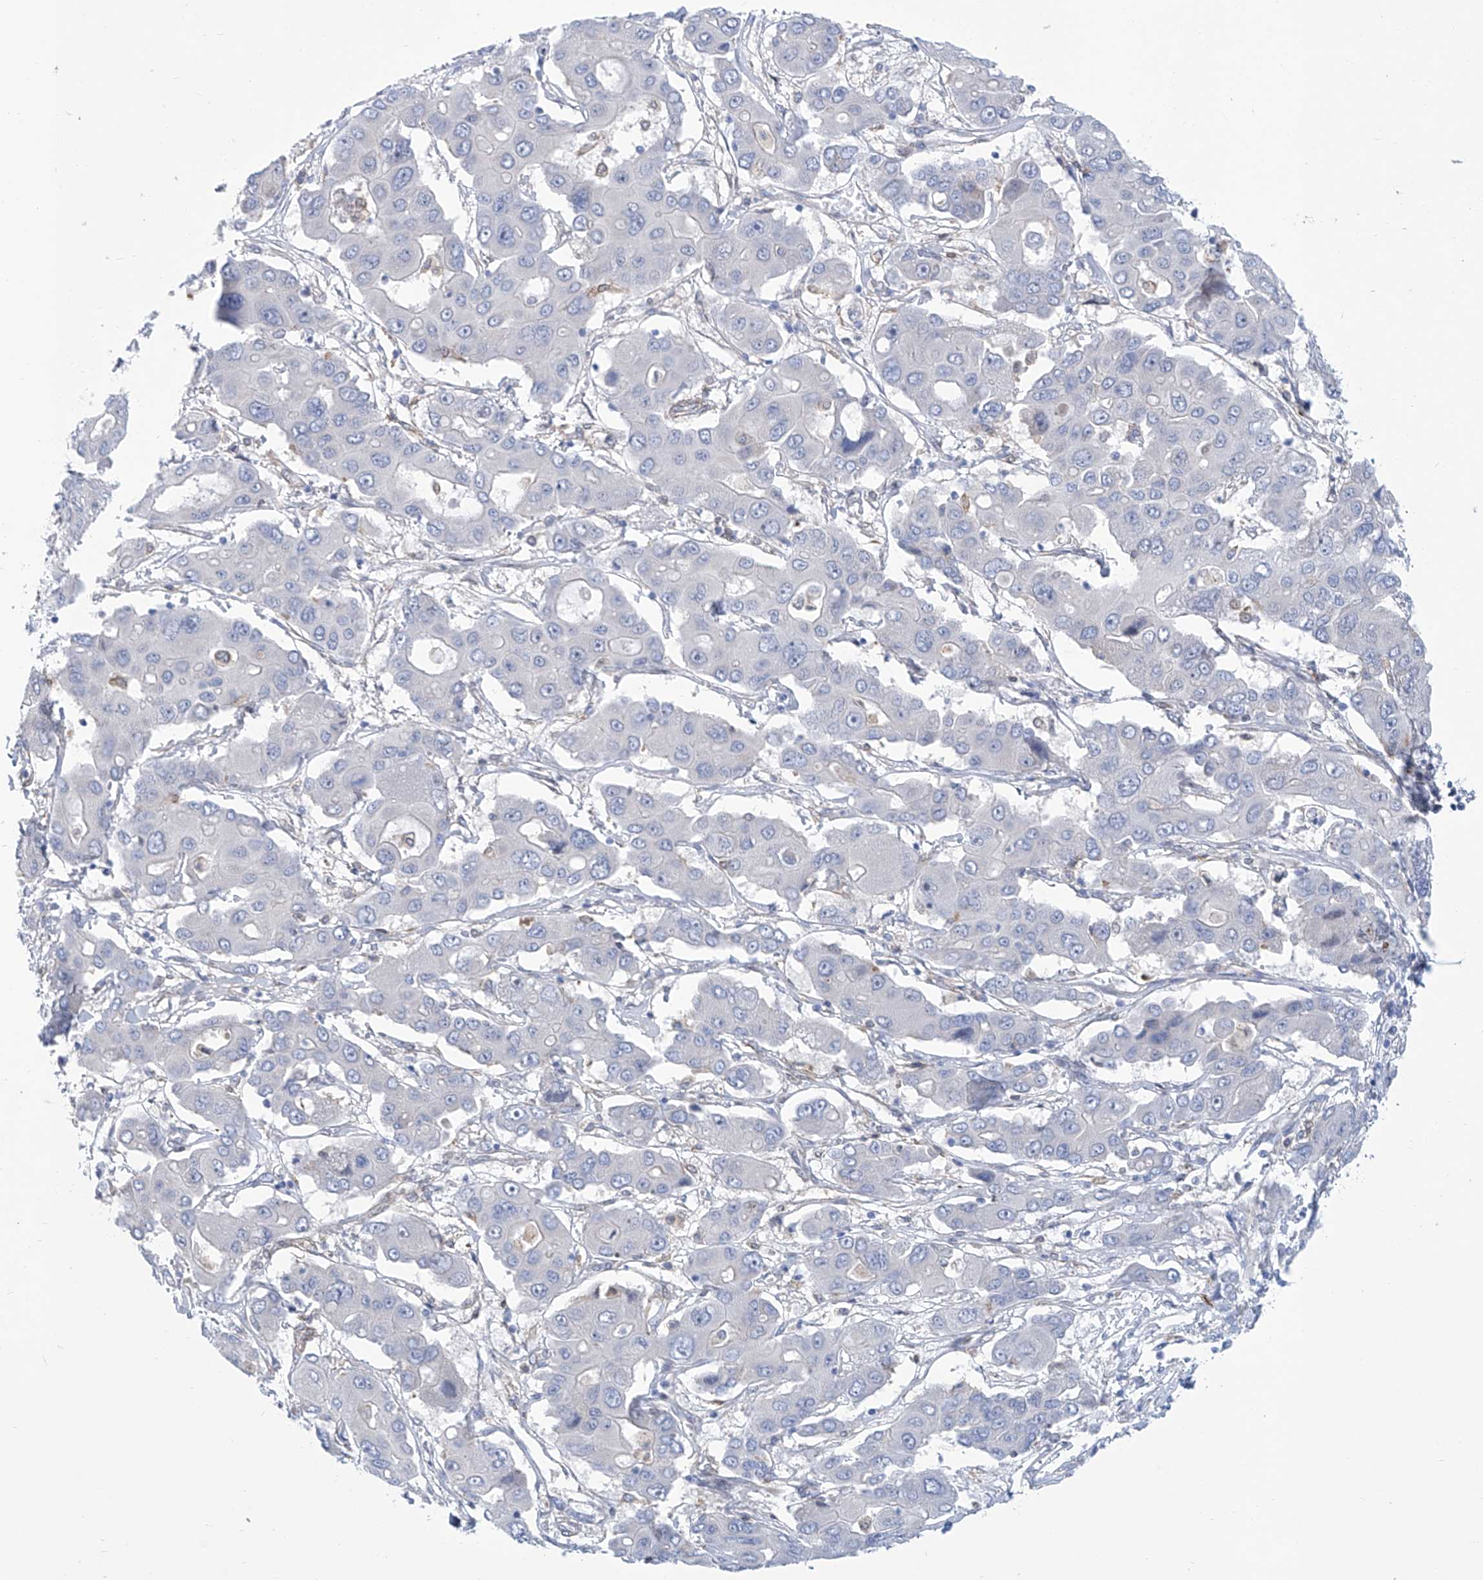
{"staining": {"intensity": "negative", "quantity": "none", "location": "none"}, "tissue": "liver cancer", "cell_type": "Tumor cells", "image_type": "cancer", "snomed": [{"axis": "morphology", "description": "Cholangiocarcinoma"}, {"axis": "topography", "description": "Liver"}], "caption": "Protein analysis of liver cancer (cholangiocarcinoma) shows no significant expression in tumor cells.", "gene": "TNN", "patient": {"sex": "male", "age": 67}}